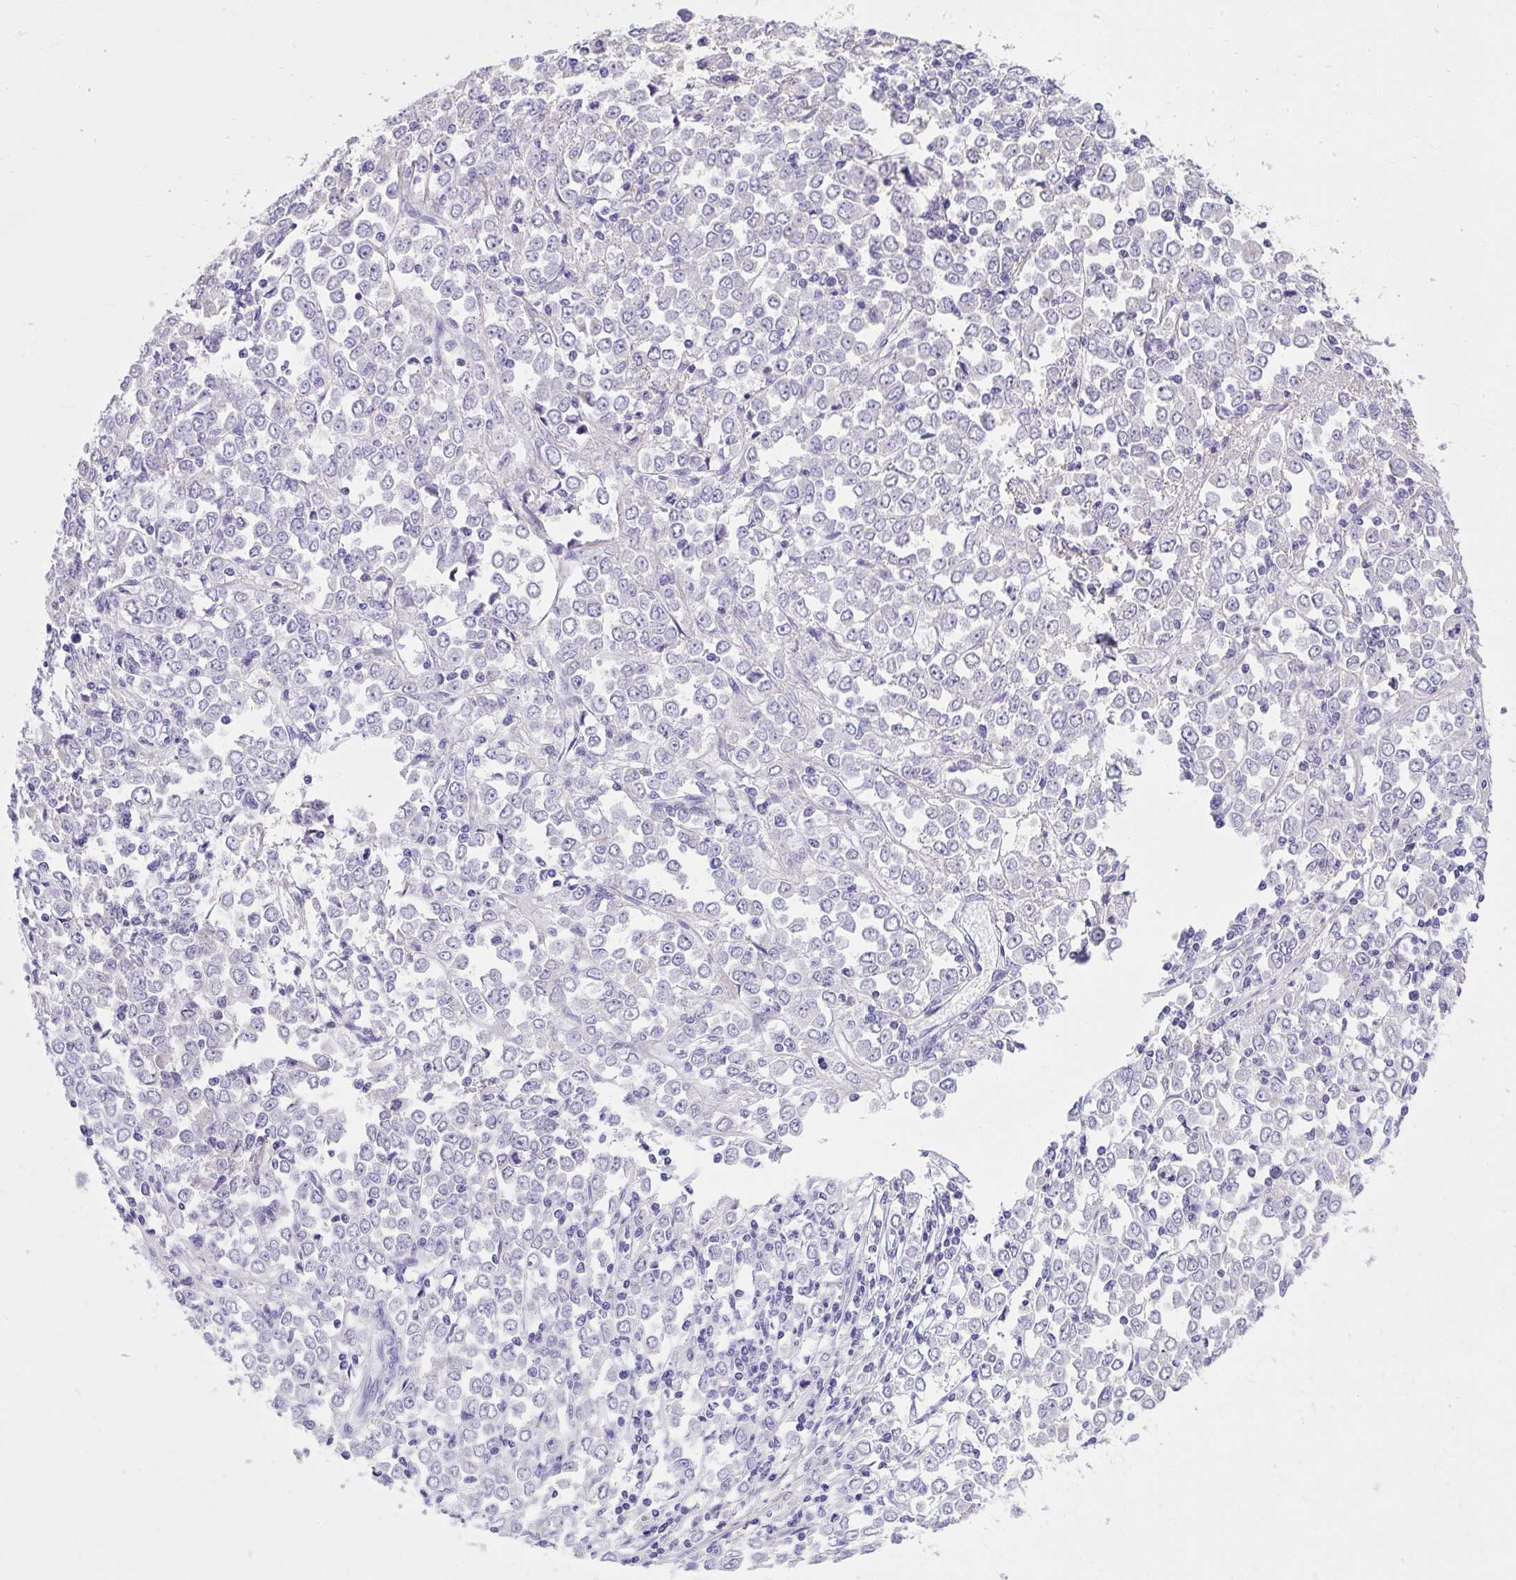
{"staining": {"intensity": "negative", "quantity": "none", "location": "none"}, "tissue": "stomach cancer", "cell_type": "Tumor cells", "image_type": "cancer", "snomed": [{"axis": "morphology", "description": "Adenocarcinoma, NOS"}, {"axis": "topography", "description": "Stomach, upper"}], "caption": "Tumor cells show no significant expression in stomach cancer.", "gene": "PIGZ", "patient": {"sex": "male", "age": 70}}